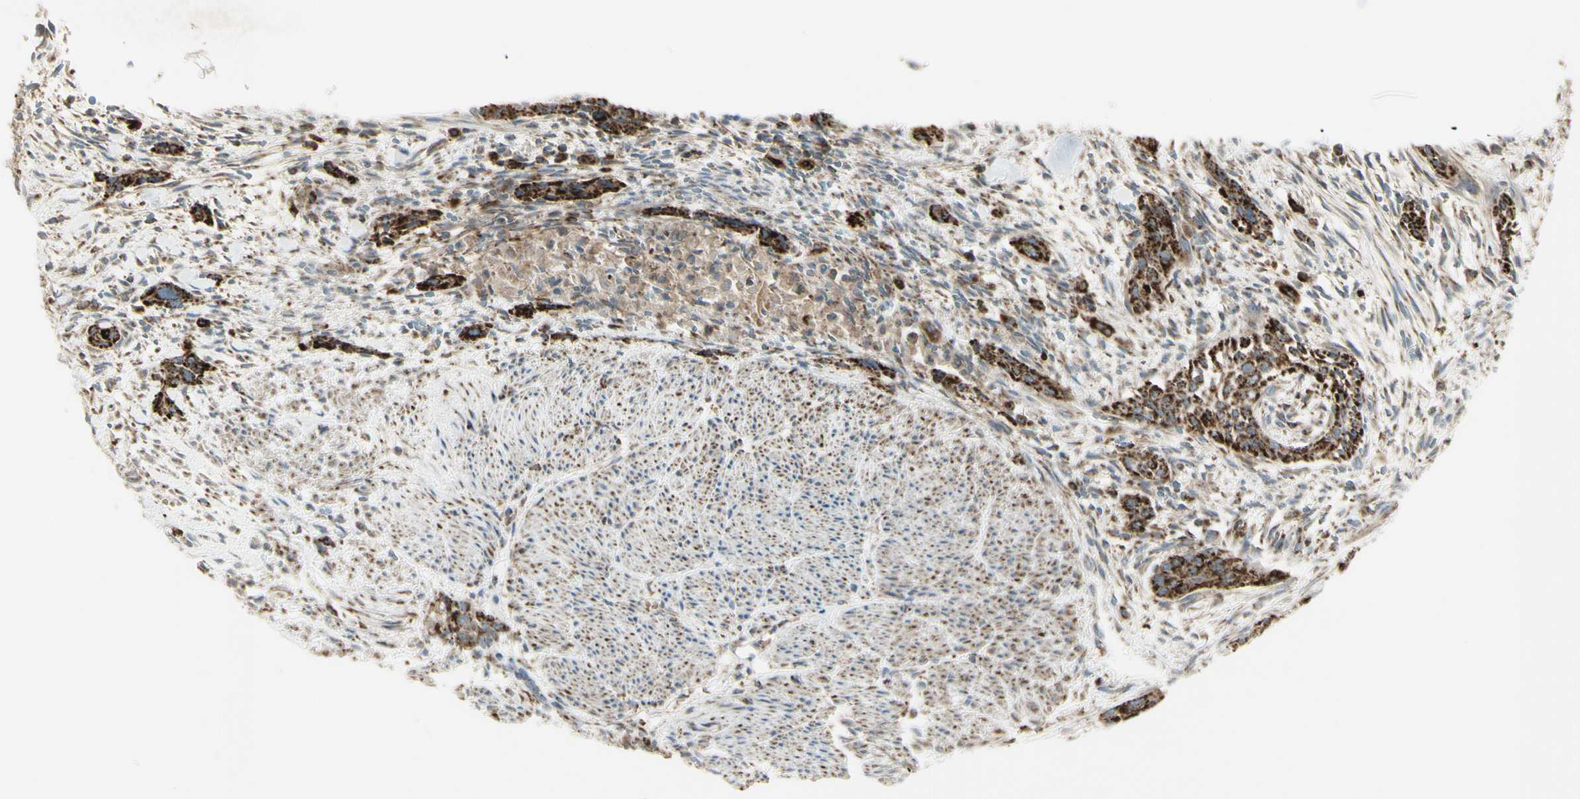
{"staining": {"intensity": "strong", "quantity": ">75%", "location": "cytoplasmic/membranous"}, "tissue": "urothelial cancer", "cell_type": "Tumor cells", "image_type": "cancer", "snomed": [{"axis": "morphology", "description": "Urothelial carcinoma, High grade"}, {"axis": "topography", "description": "Urinary bladder"}], "caption": "Urothelial cancer stained with IHC exhibits strong cytoplasmic/membranous staining in about >75% of tumor cells.", "gene": "CYB5R1", "patient": {"sex": "male", "age": 35}}